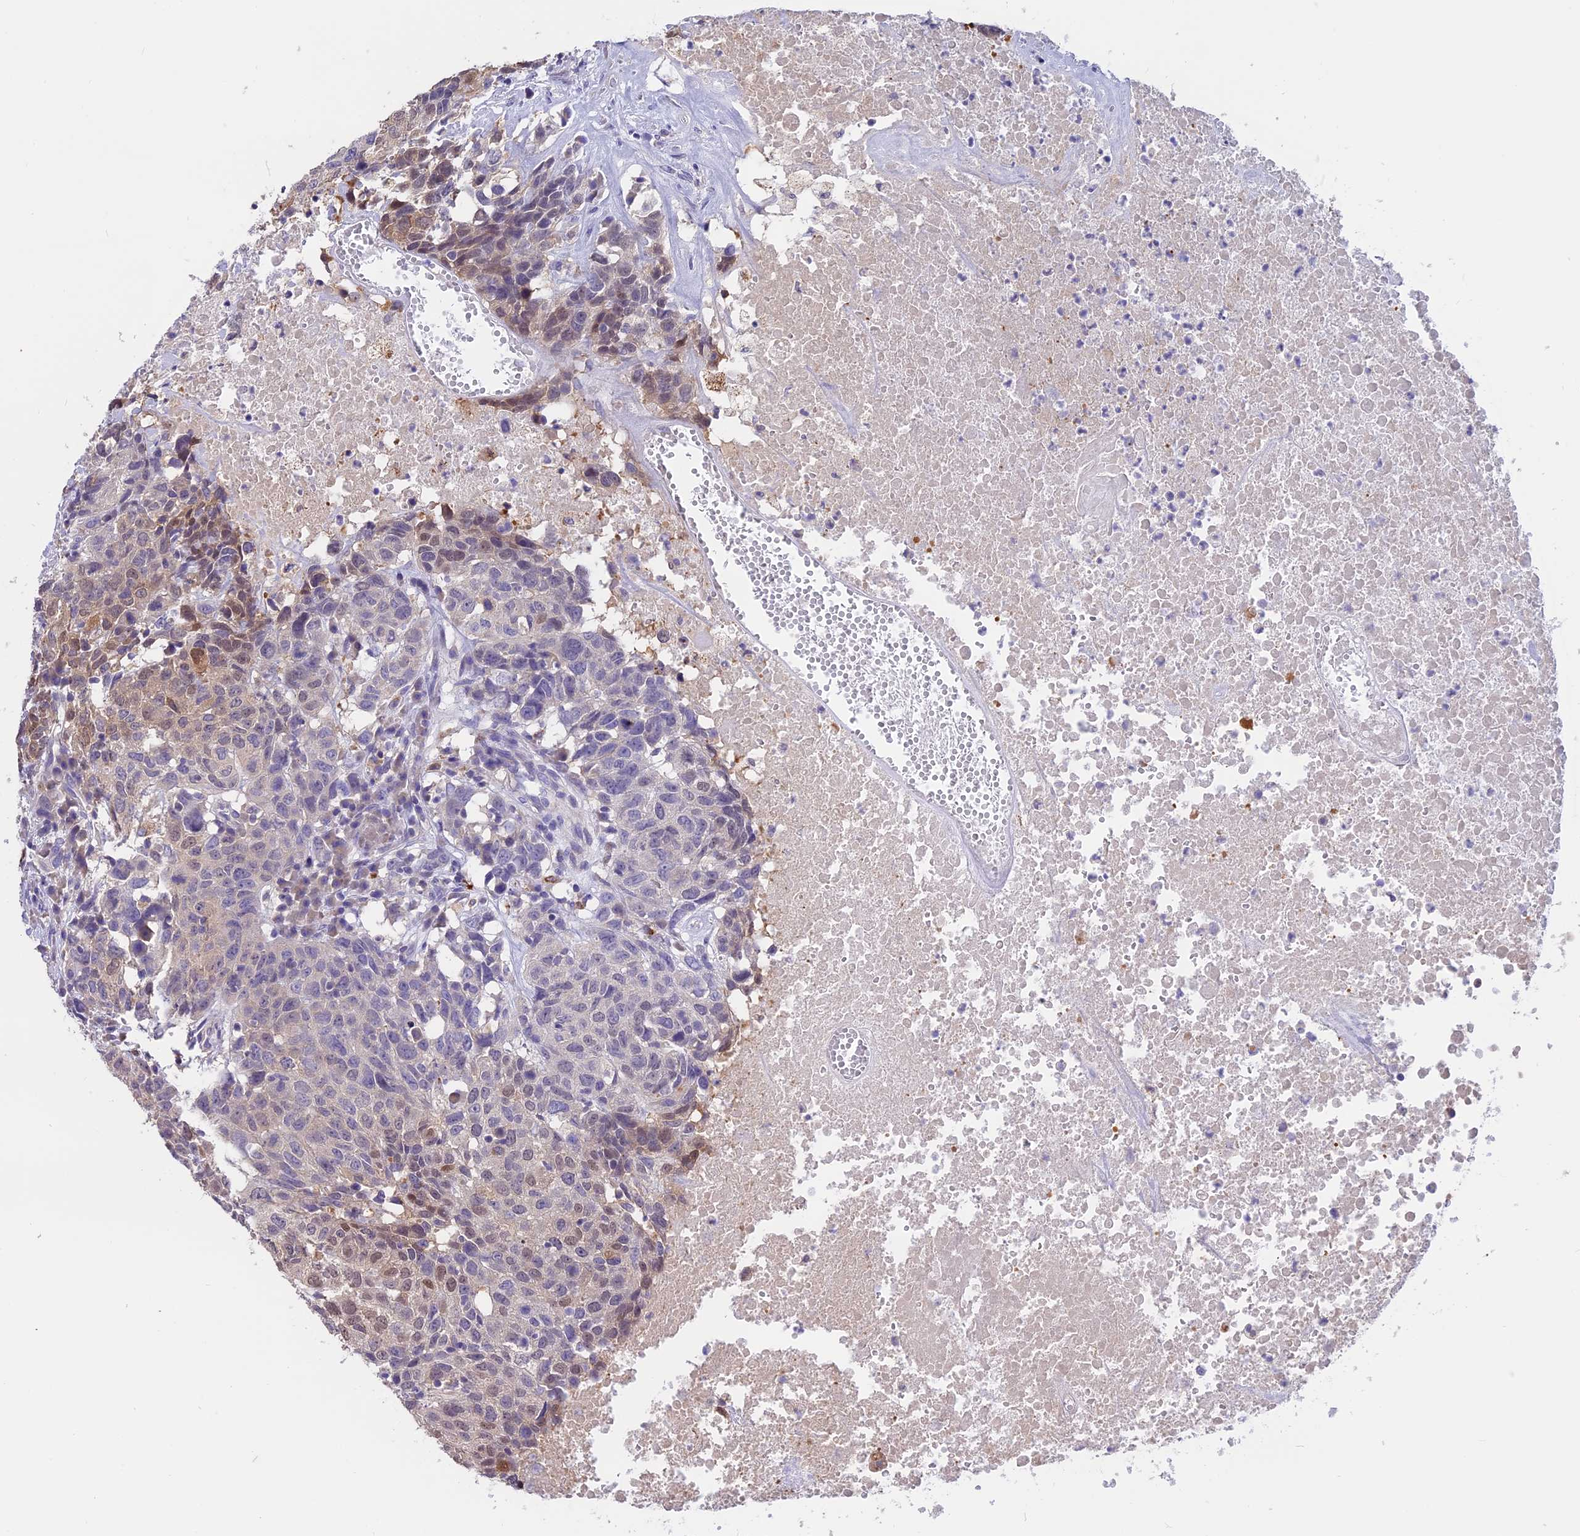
{"staining": {"intensity": "moderate", "quantity": "<25%", "location": "nuclear"}, "tissue": "head and neck cancer", "cell_type": "Tumor cells", "image_type": "cancer", "snomed": [{"axis": "morphology", "description": "Squamous cell carcinoma, NOS"}, {"axis": "topography", "description": "Head-Neck"}], "caption": "Tumor cells display low levels of moderate nuclear positivity in about <25% of cells in head and neck cancer.", "gene": "LYPD6", "patient": {"sex": "male", "age": 66}}